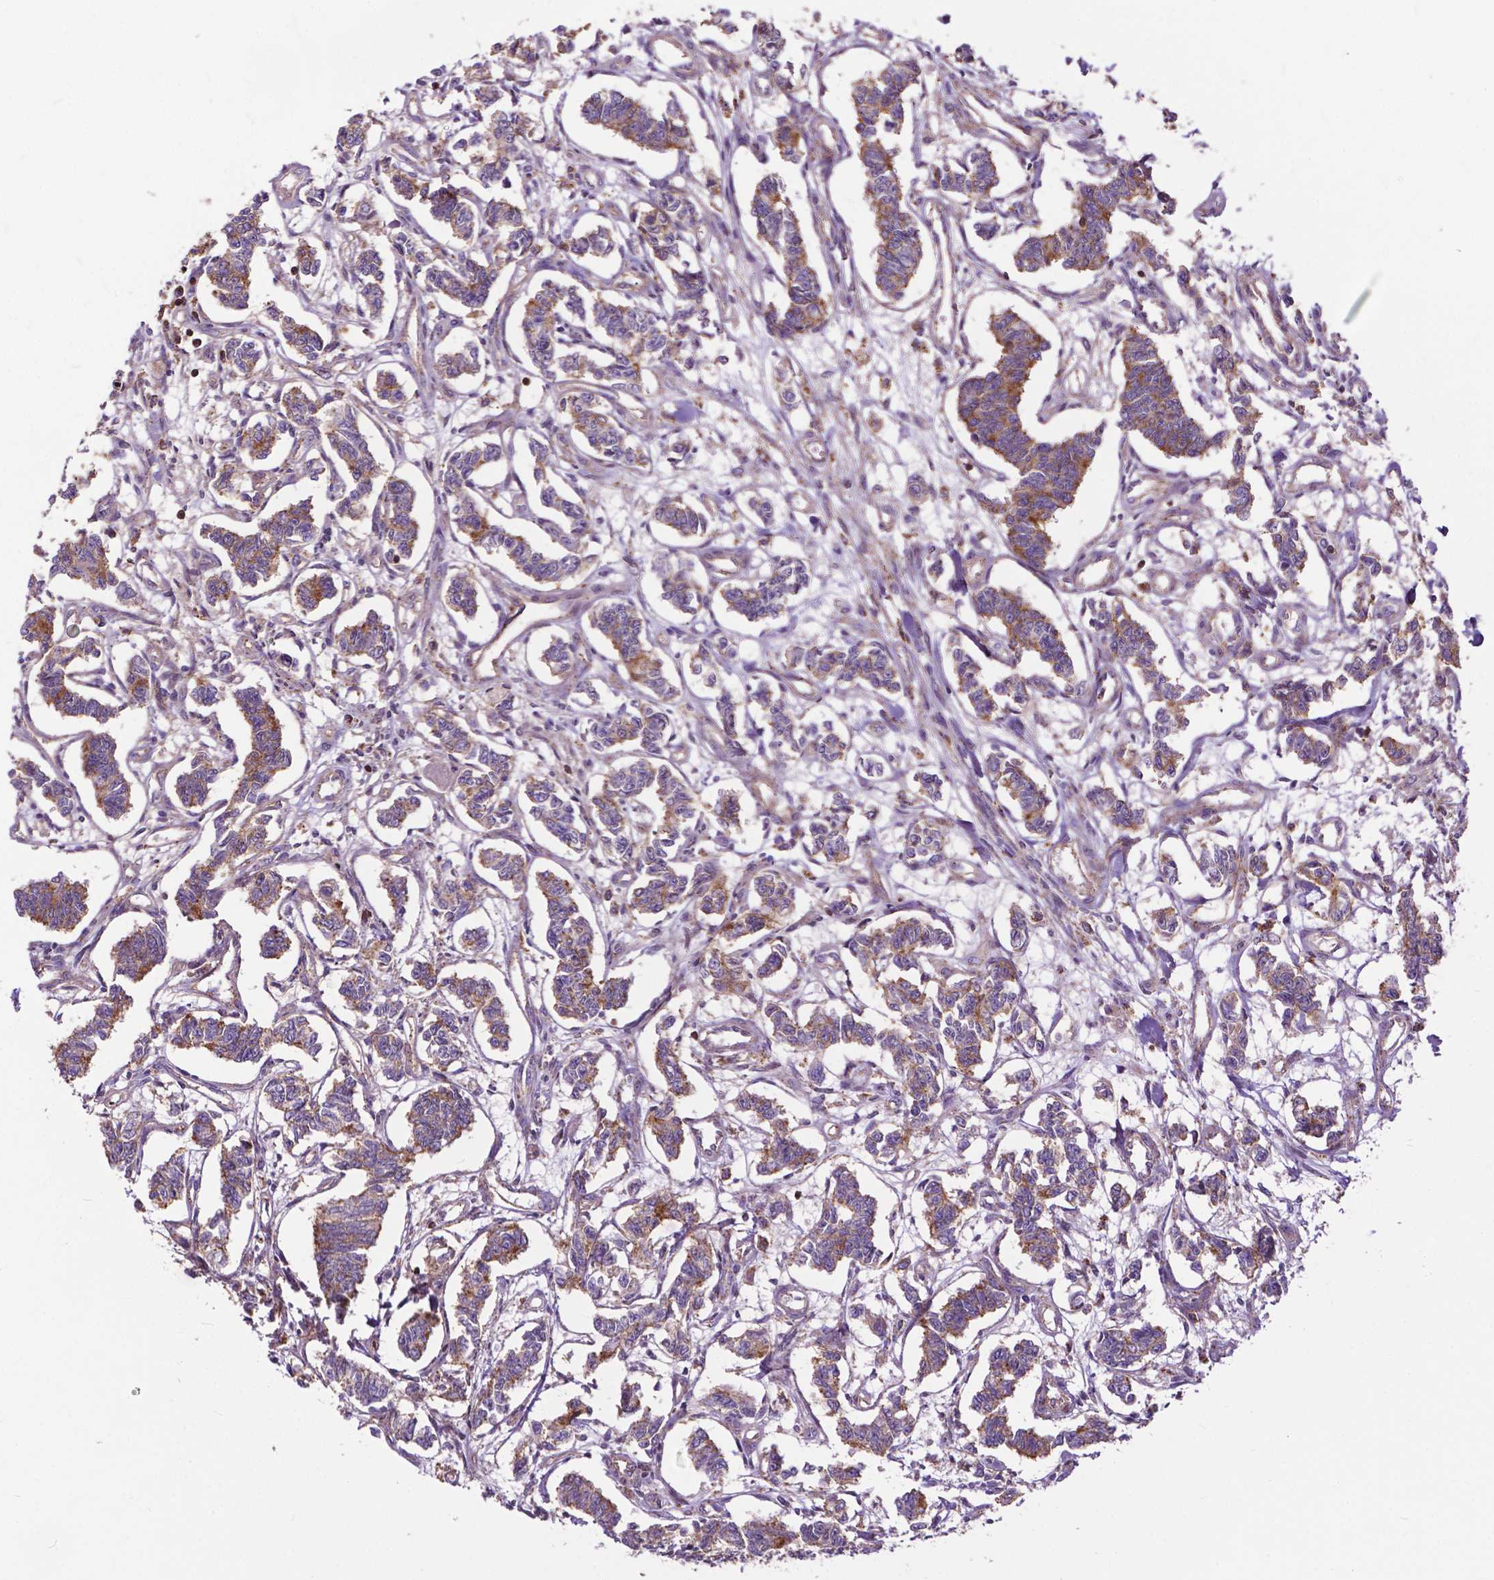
{"staining": {"intensity": "moderate", "quantity": ">75%", "location": "cytoplasmic/membranous"}, "tissue": "carcinoid", "cell_type": "Tumor cells", "image_type": "cancer", "snomed": [{"axis": "morphology", "description": "Carcinoid, malignant, NOS"}, {"axis": "topography", "description": "Kidney"}], "caption": "The histopathology image reveals a brown stain indicating the presence of a protein in the cytoplasmic/membranous of tumor cells in carcinoid (malignant). (DAB IHC, brown staining for protein, blue staining for nuclei).", "gene": "CHMP4A", "patient": {"sex": "female", "age": 41}}